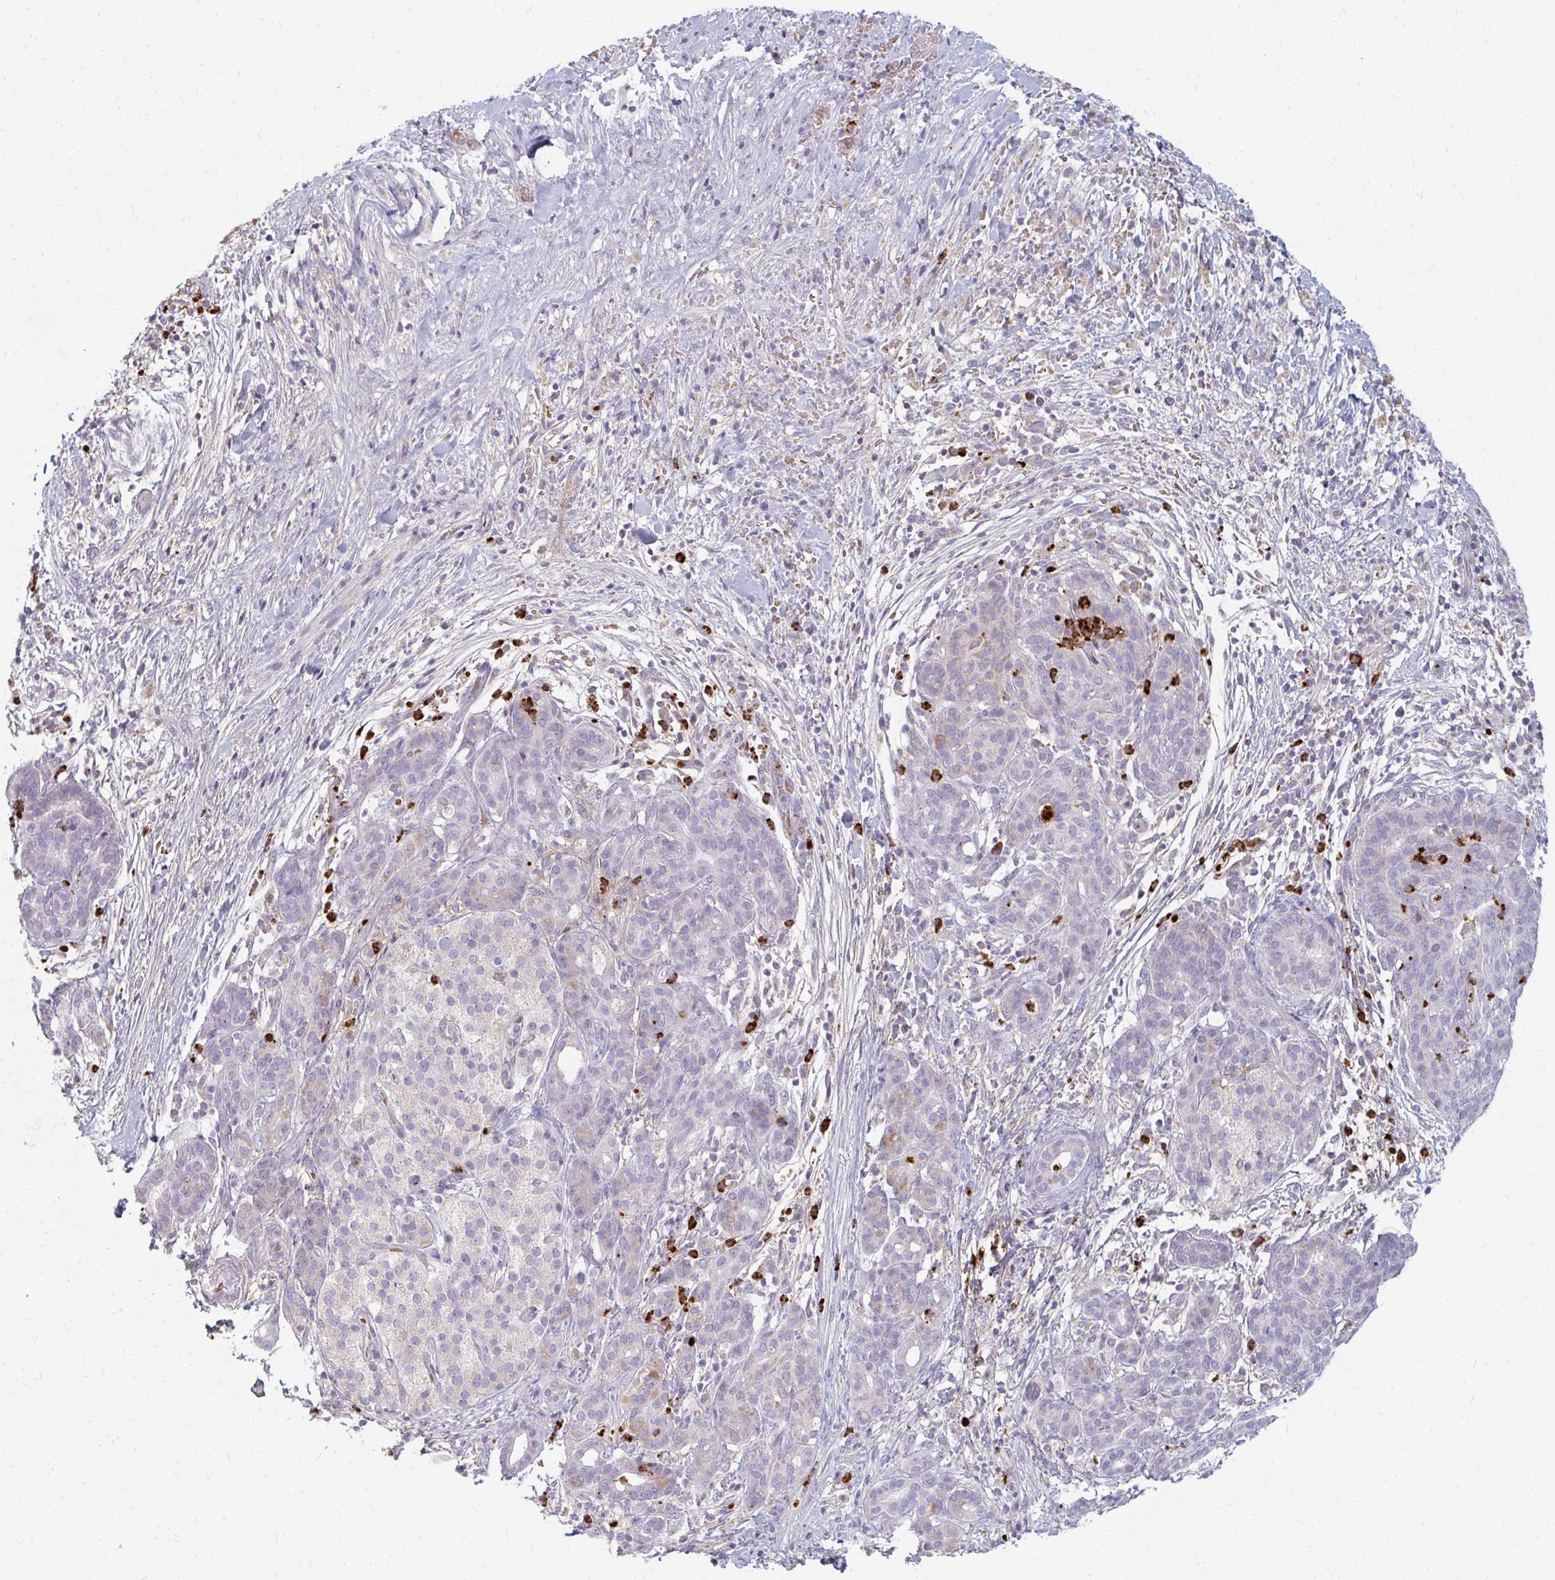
{"staining": {"intensity": "weak", "quantity": "<25%", "location": "cytoplasmic/membranous"}, "tissue": "pancreatic cancer", "cell_type": "Tumor cells", "image_type": "cancer", "snomed": [{"axis": "morphology", "description": "Adenocarcinoma, NOS"}, {"axis": "topography", "description": "Pancreas"}], "caption": "This is a photomicrograph of IHC staining of pancreatic cancer (adenocarcinoma), which shows no positivity in tumor cells. (Brightfield microscopy of DAB (3,3'-diaminobenzidine) IHC at high magnification).", "gene": "RAB33A", "patient": {"sex": "male", "age": 44}}